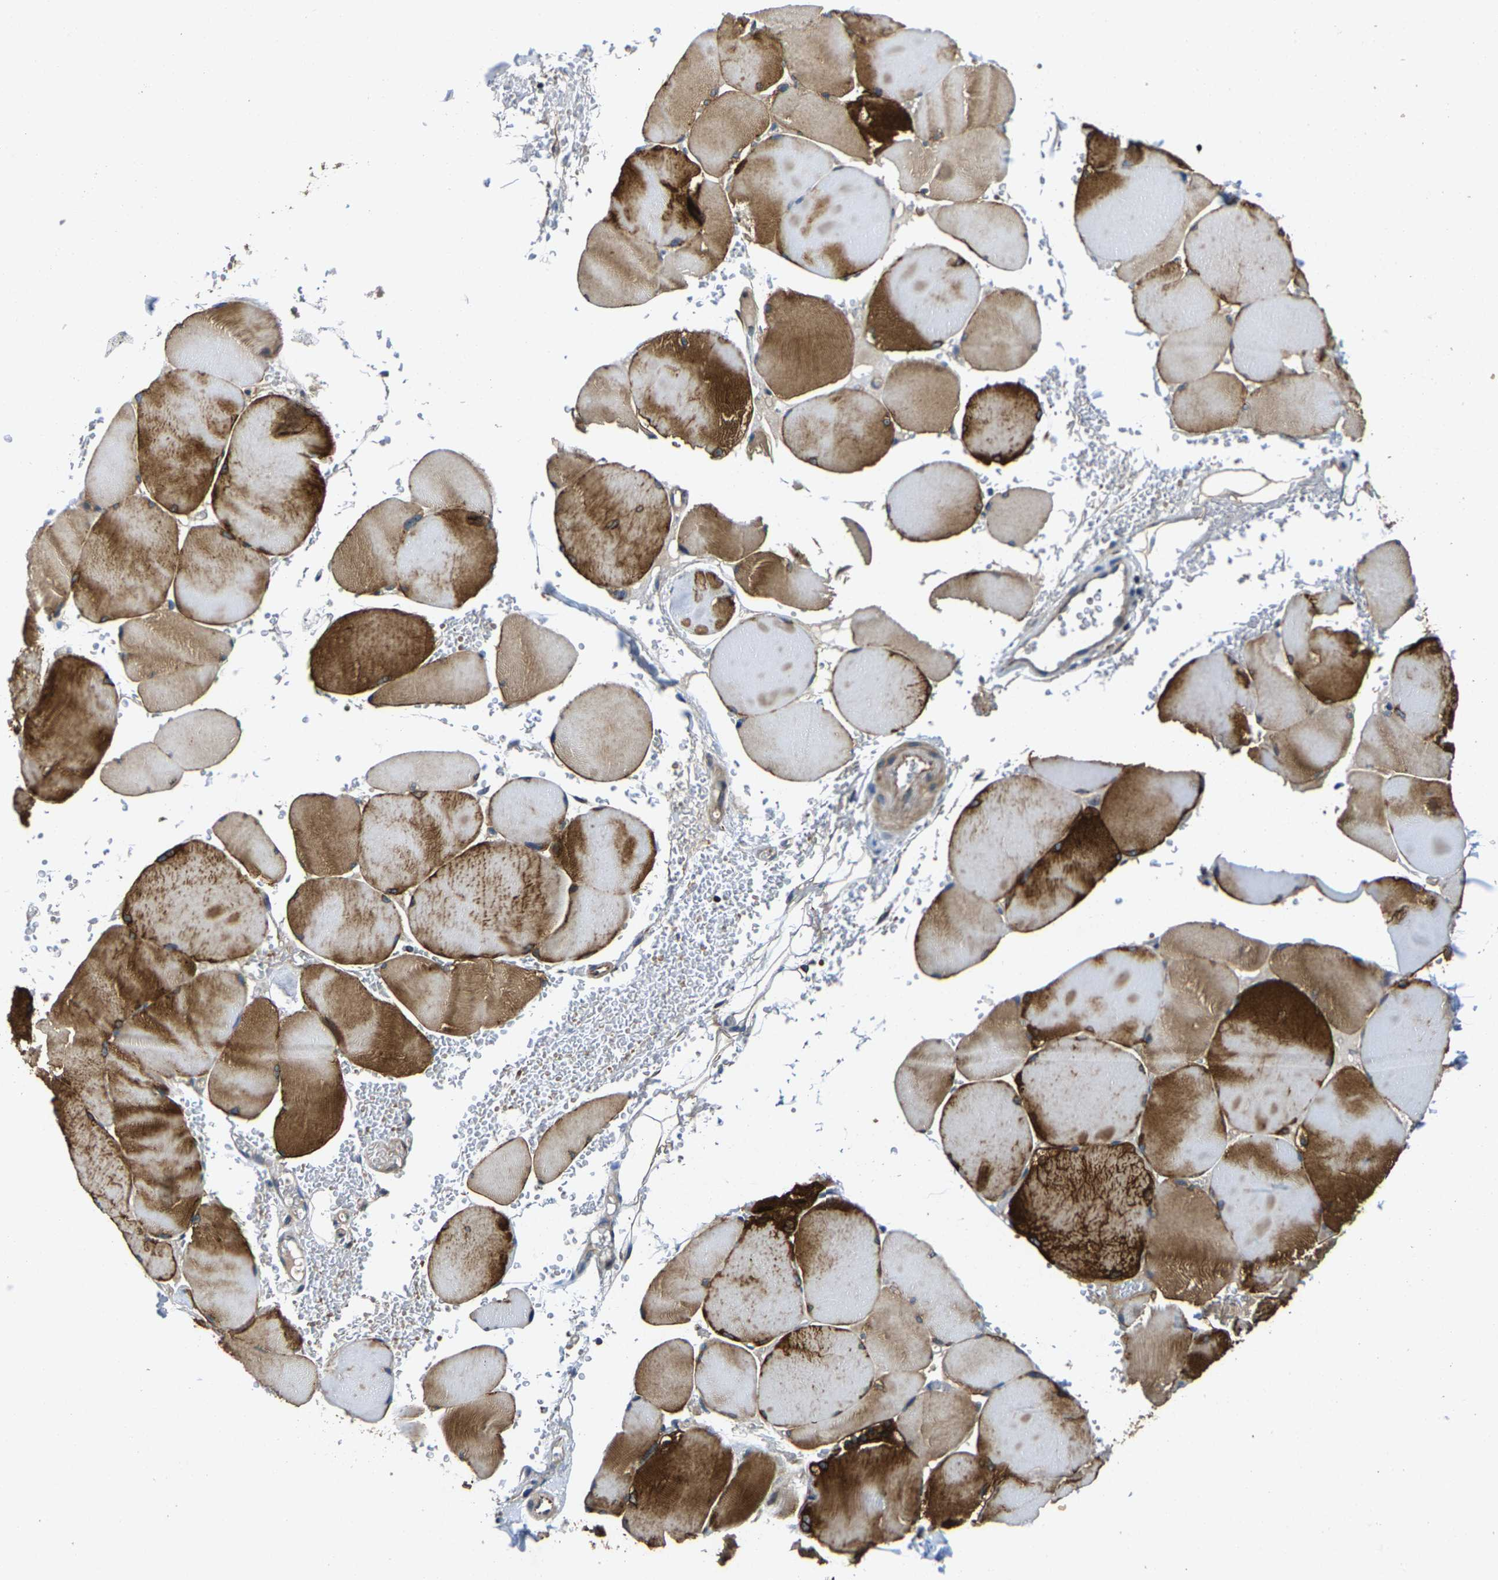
{"staining": {"intensity": "strong", "quantity": "25%-75%", "location": "cytoplasmic/membranous"}, "tissue": "skeletal muscle", "cell_type": "Myocytes", "image_type": "normal", "snomed": [{"axis": "morphology", "description": "Normal tissue, NOS"}, {"axis": "topography", "description": "Skin"}, {"axis": "topography", "description": "Skeletal muscle"}], "caption": "Skeletal muscle stained with a protein marker shows strong staining in myocytes.", "gene": "AGBL3", "patient": {"sex": "male", "age": 83}}